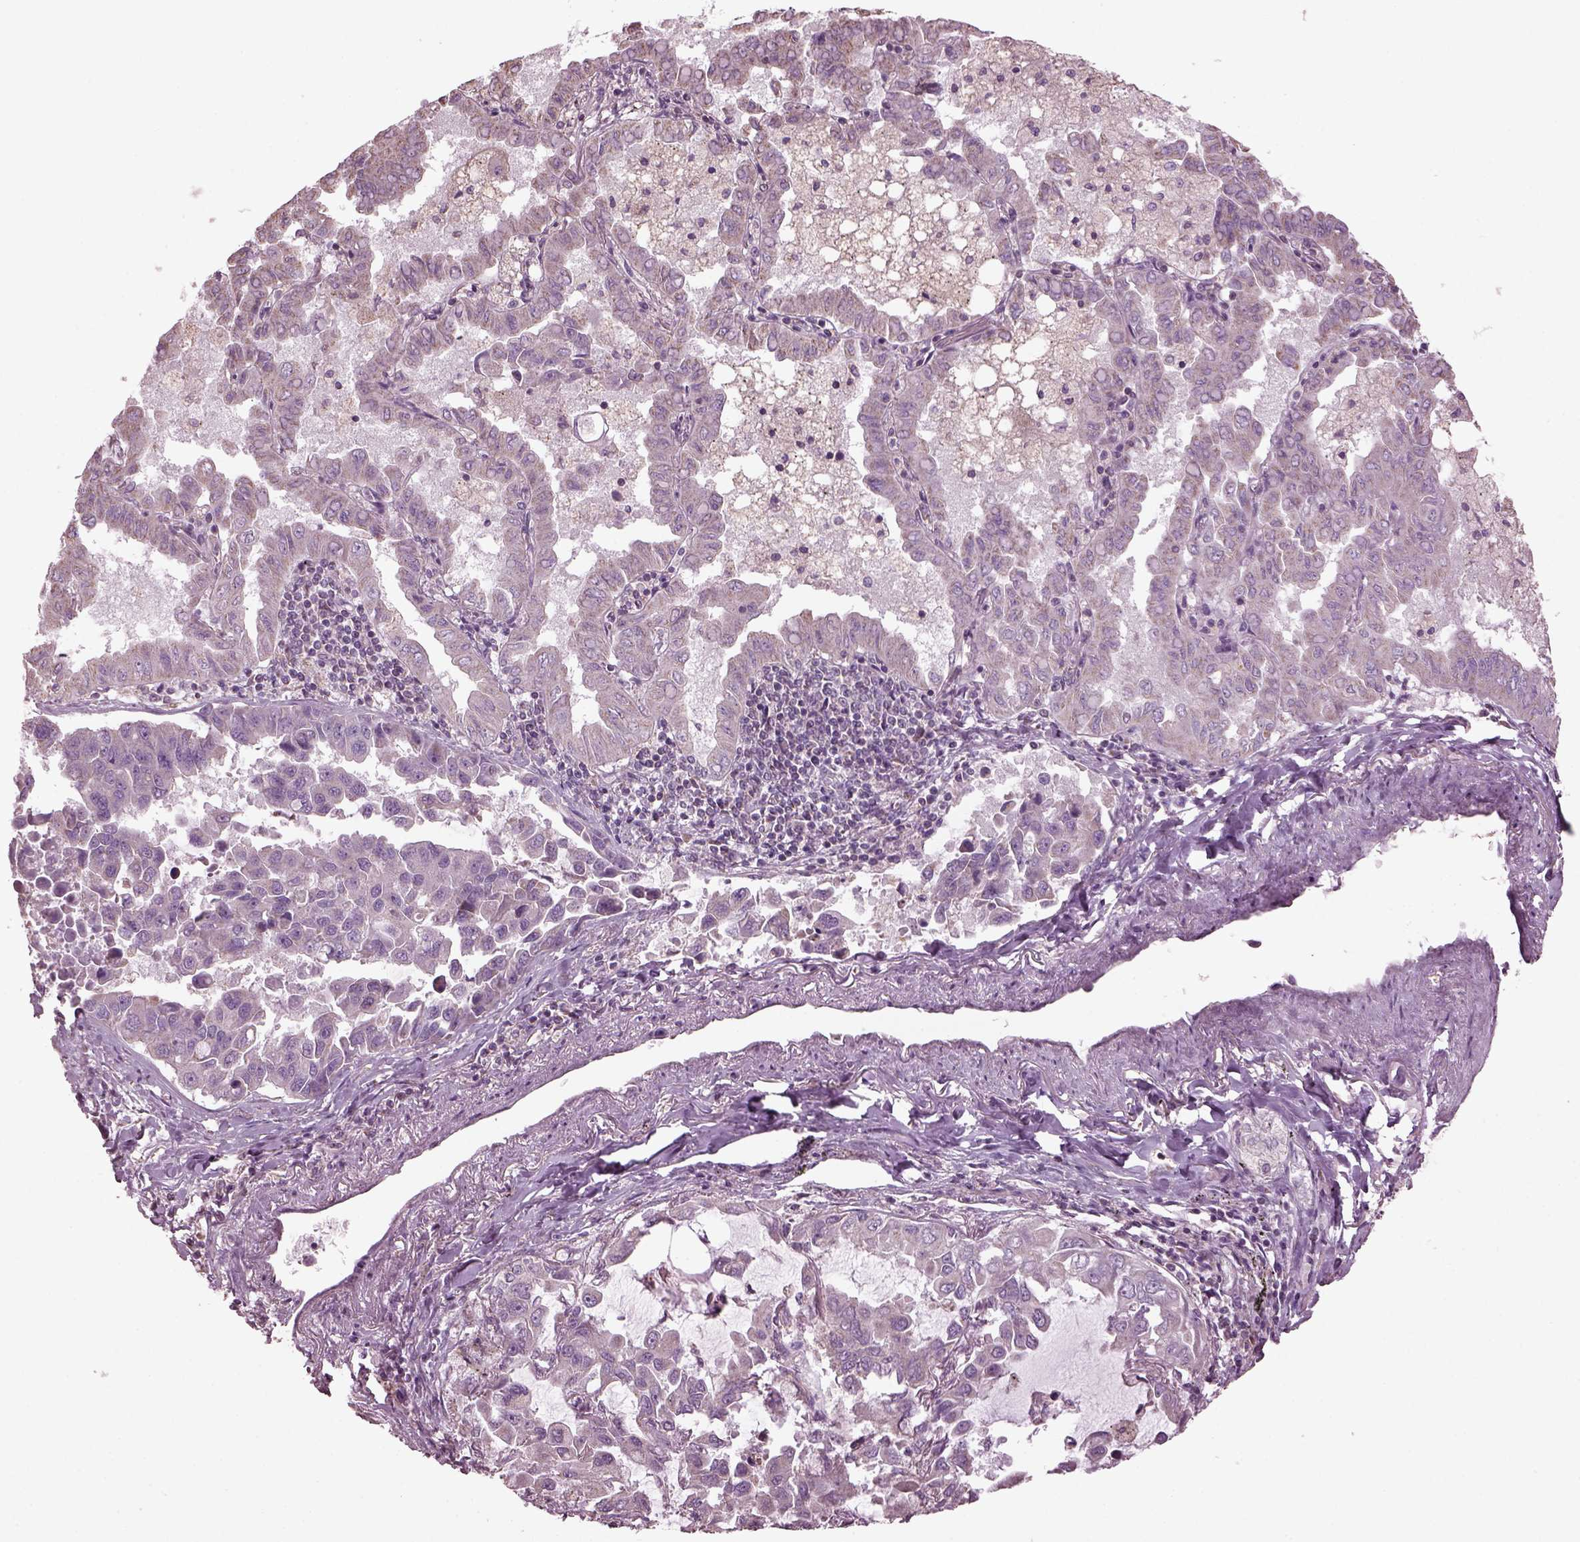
{"staining": {"intensity": "negative", "quantity": "none", "location": "none"}, "tissue": "lung cancer", "cell_type": "Tumor cells", "image_type": "cancer", "snomed": [{"axis": "morphology", "description": "Adenocarcinoma, NOS"}, {"axis": "topography", "description": "Lung"}], "caption": "Immunohistochemistry (IHC) micrograph of neoplastic tissue: lung adenocarcinoma stained with DAB (3,3'-diaminobenzidine) displays no significant protein staining in tumor cells.", "gene": "SPATA7", "patient": {"sex": "male", "age": 64}}